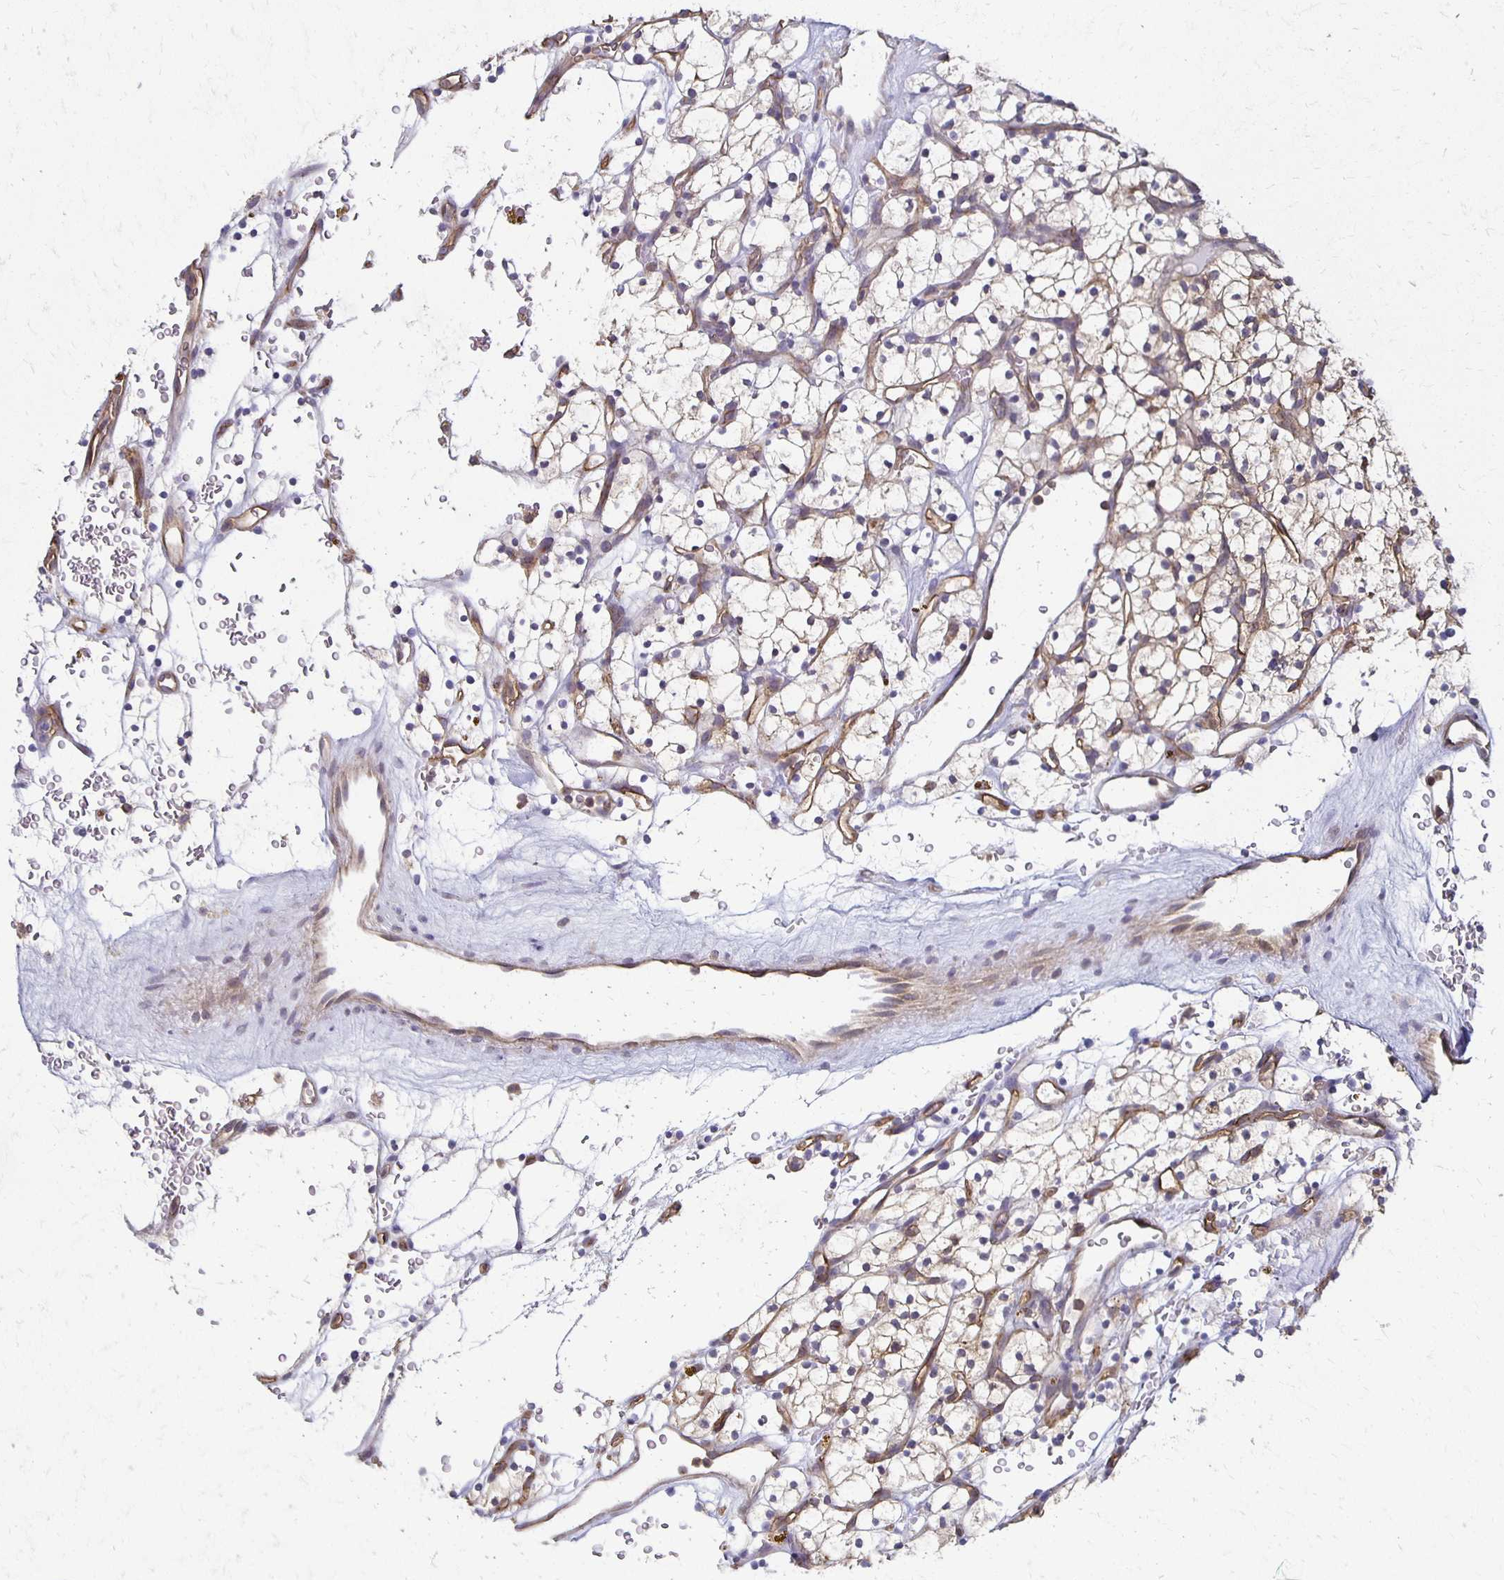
{"staining": {"intensity": "weak", "quantity": "<25%", "location": "cytoplasmic/membranous"}, "tissue": "renal cancer", "cell_type": "Tumor cells", "image_type": "cancer", "snomed": [{"axis": "morphology", "description": "Adenocarcinoma, NOS"}, {"axis": "topography", "description": "Kidney"}], "caption": "Immunohistochemical staining of human renal adenocarcinoma exhibits no significant positivity in tumor cells.", "gene": "GPX4", "patient": {"sex": "female", "age": 64}}